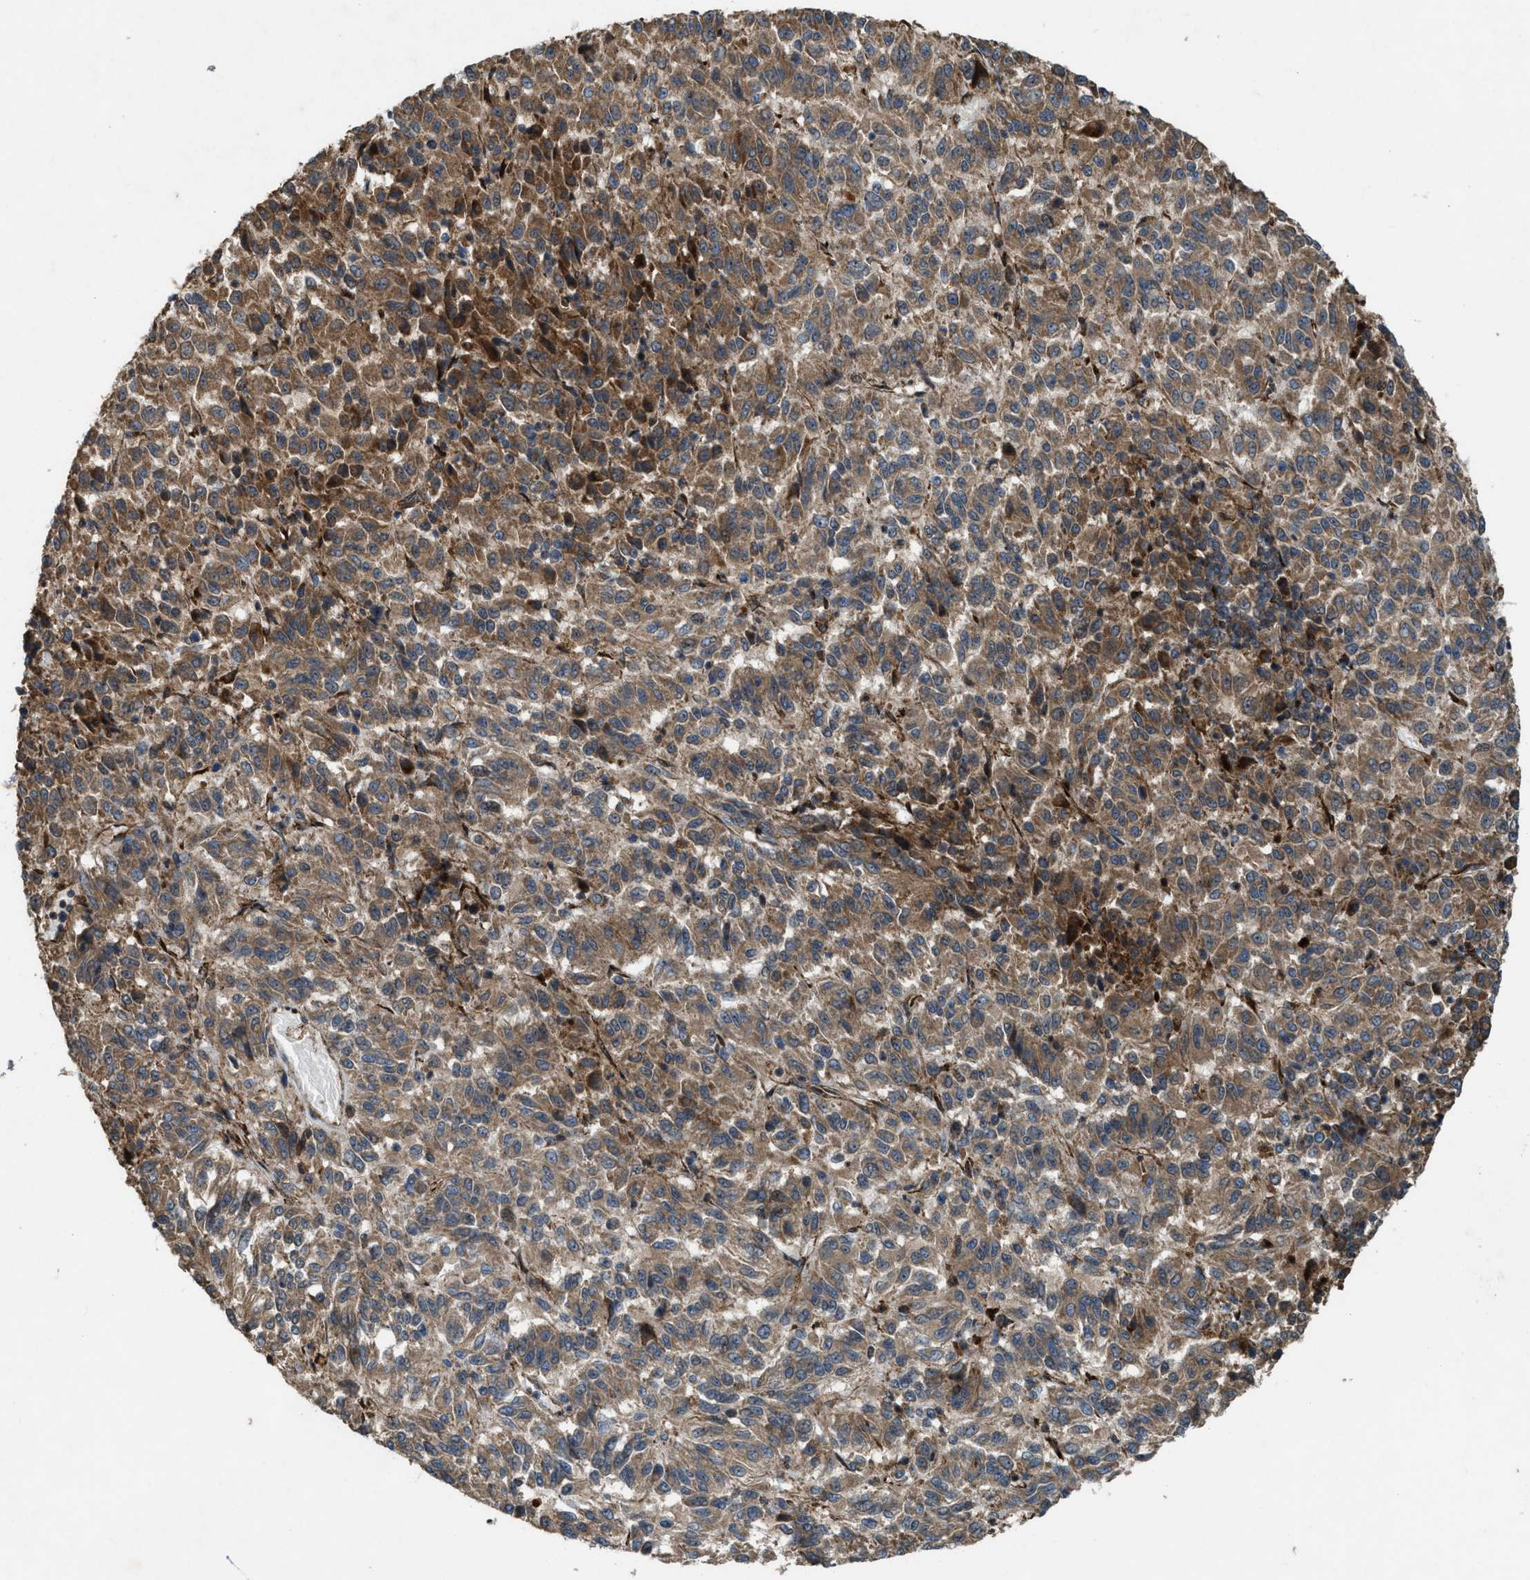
{"staining": {"intensity": "moderate", "quantity": ">75%", "location": "cytoplasmic/membranous"}, "tissue": "melanoma", "cell_type": "Tumor cells", "image_type": "cancer", "snomed": [{"axis": "morphology", "description": "Malignant melanoma, Metastatic site"}, {"axis": "topography", "description": "Lung"}], "caption": "Human malignant melanoma (metastatic site) stained with a brown dye demonstrates moderate cytoplasmic/membranous positive expression in approximately >75% of tumor cells.", "gene": "LRRC72", "patient": {"sex": "male", "age": 64}}